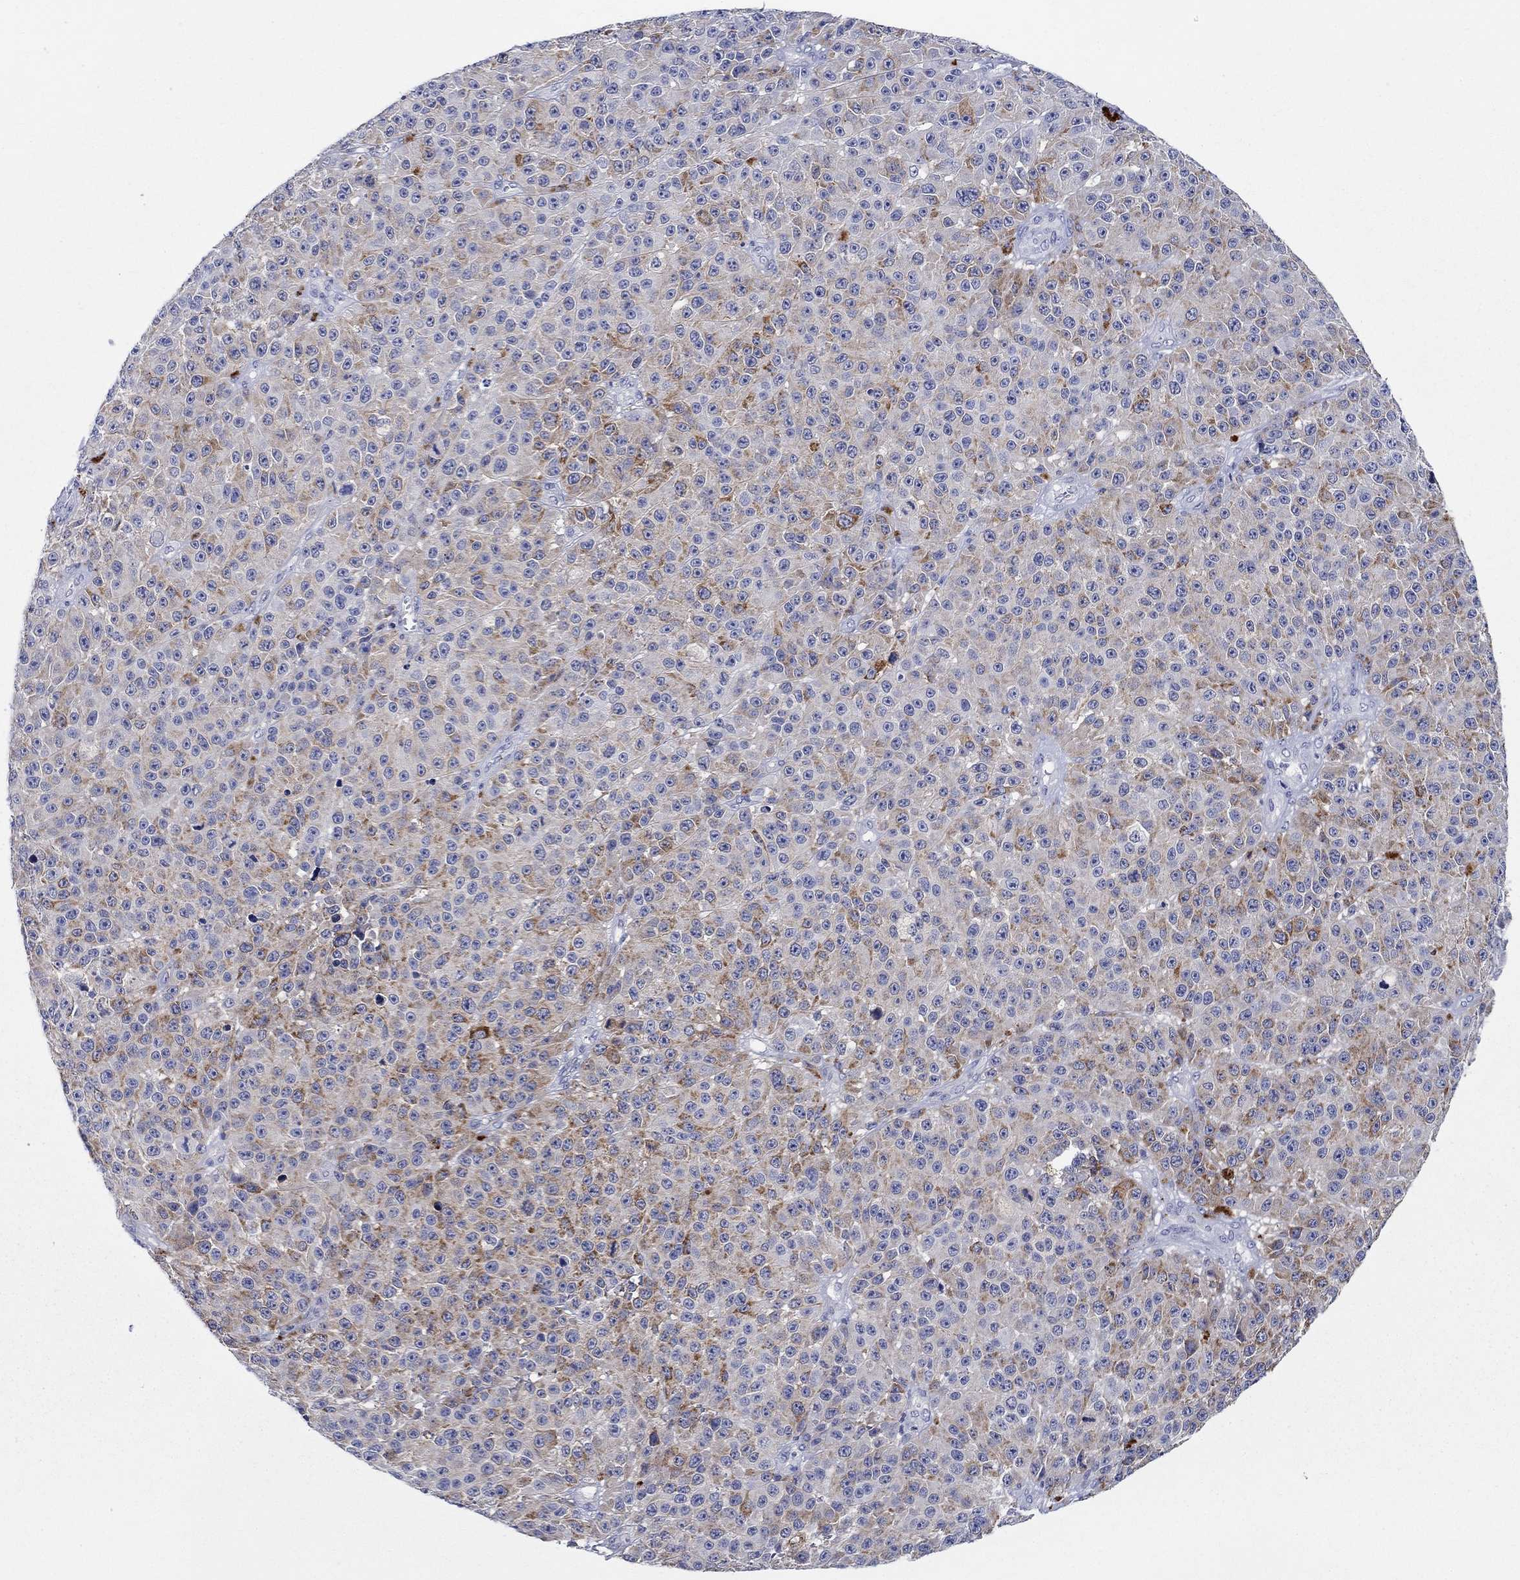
{"staining": {"intensity": "moderate", "quantity": "<25%", "location": "cytoplasmic/membranous"}, "tissue": "melanoma", "cell_type": "Tumor cells", "image_type": "cancer", "snomed": [{"axis": "morphology", "description": "Malignant melanoma, NOS"}, {"axis": "topography", "description": "Skin"}], "caption": "A high-resolution photomicrograph shows immunohistochemistry (IHC) staining of melanoma, which shows moderate cytoplasmic/membranous expression in about <25% of tumor cells.", "gene": "RAP1GAP", "patient": {"sex": "female", "age": 58}}